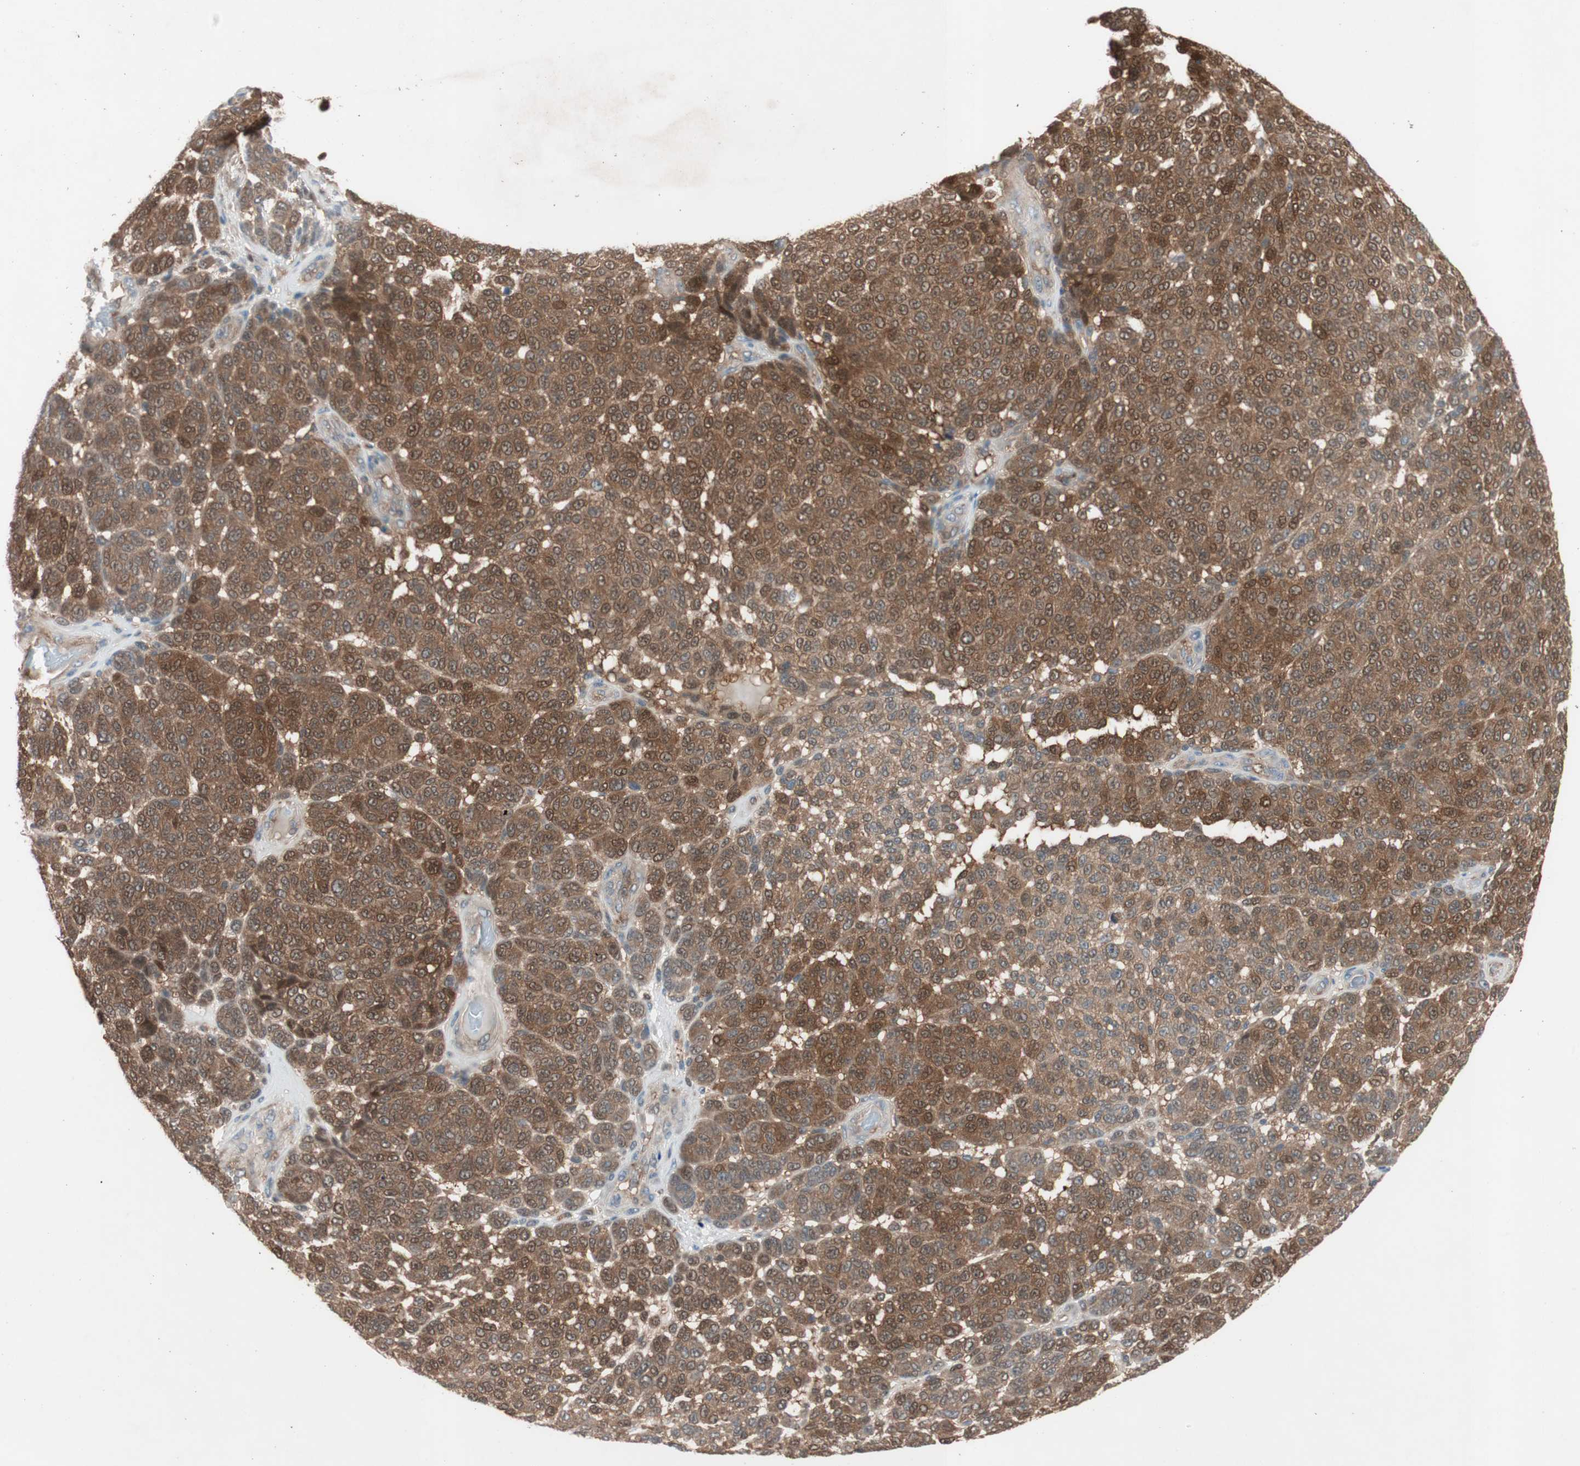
{"staining": {"intensity": "moderate", "quantity": ">75%", "location": "cytoplasmic/membranous"}, "tissue": "melanoma", "cell_type": "Tumor cells", "image_type": "cancer", "snomed": [{"axis": "morphology", "description": "Malignant melanoma, NOS"}, {"axis": "topography", "description": "Skin"}], "caption": "A brown stain labels moderate cytoplasmic/membranous staining of a protein in melanoma tumor cells.", "gene": "GALT", "patient": {"sex": "male", "age": 59}}